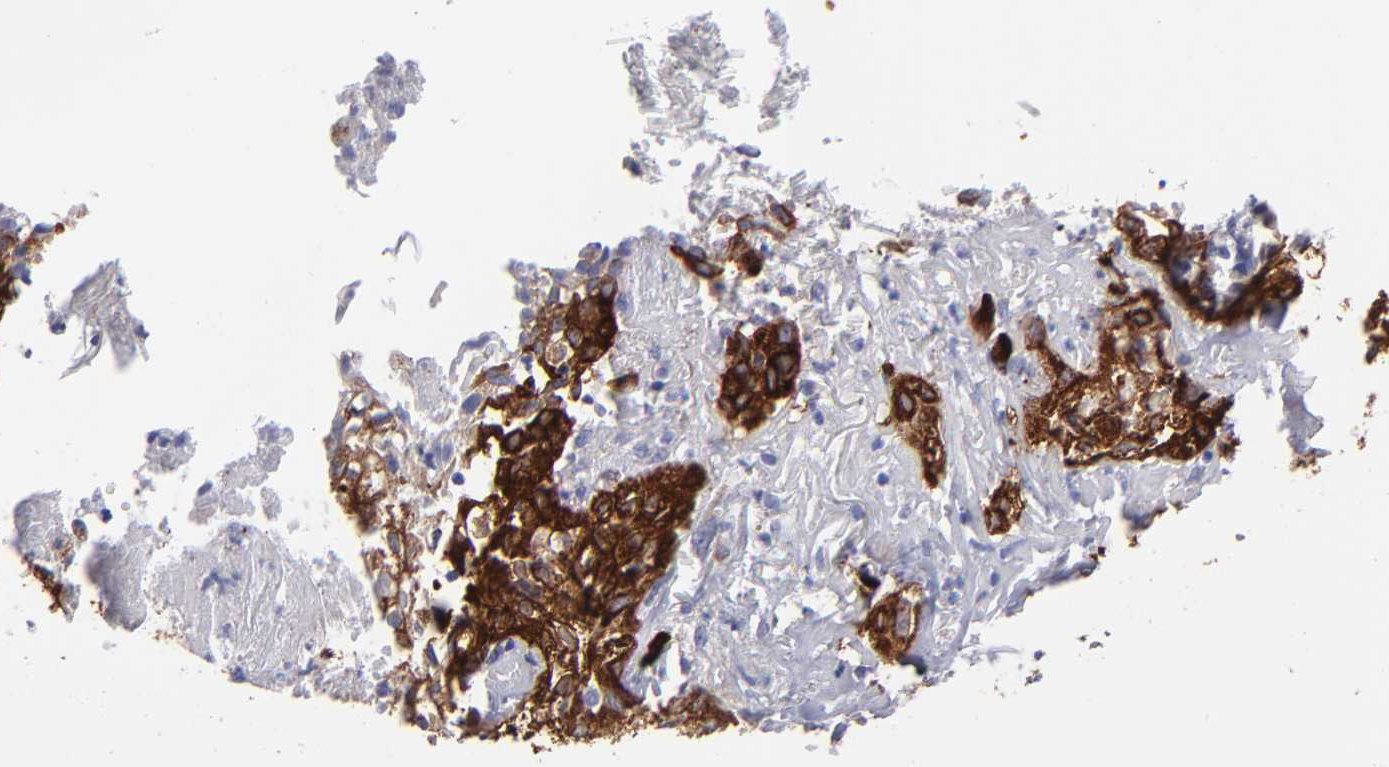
{"staining": {"intensity": "strong", "quantity": ">75%", "location": "cytoplasmic/membranous"}, "tissue": "skin cancer", "cell_type": "Tumor cells", "image_type": "cancer", "snomed": [{"axis": "morphology", "description": "Squamous cell carcinoma, NOS"}, {"axis": "topography", "description": "Skin"}], "caption": "Skin cancer tissue reveals strong cytoplasmic/membranous staining in about >75% of tumor cells, visualized by immunohistochemistry.", "gene": "AHNAK2", "patient": {"sex": "male", "age": 65}}